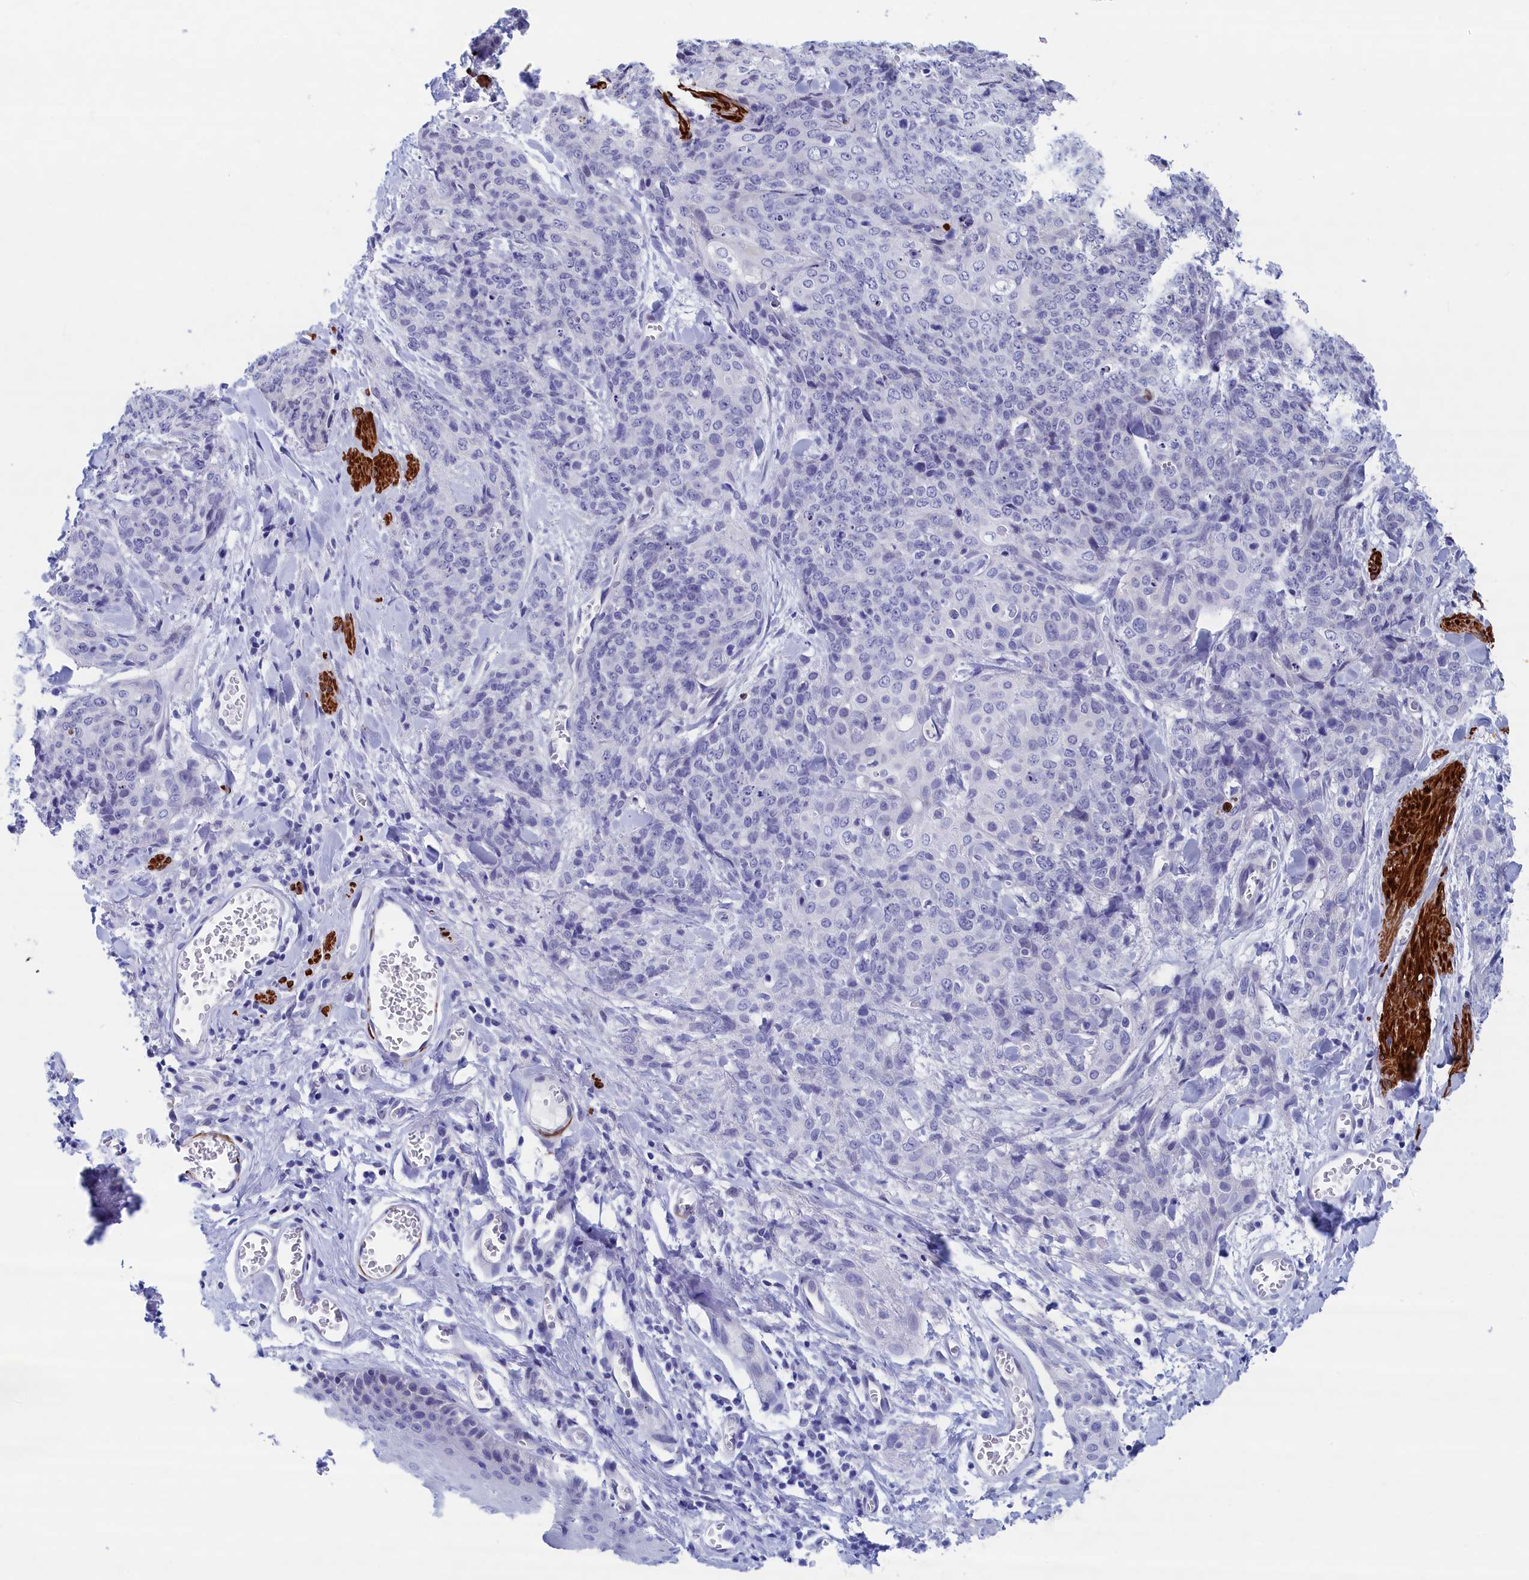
{"staining": {"intensity": "negative", "quantity": "none", "location": "none"}, "tissue": "skin cancer", "cell_type": "Tumor cells", "image_type": "cancer", "snomed": [{"axis": "morphology", "description": "Squamous cell carcinoma, NOS"}, {"axis": "topography", "description": "Skin"}, {"axis": "topography", "description": "Vulva"}], "caption": "A histopathology image of human skin squamous cell carcinoma is negative for staining in tumor cells.", "gene": "WDR83", "patient": {"sex": "female", "age": 85}}